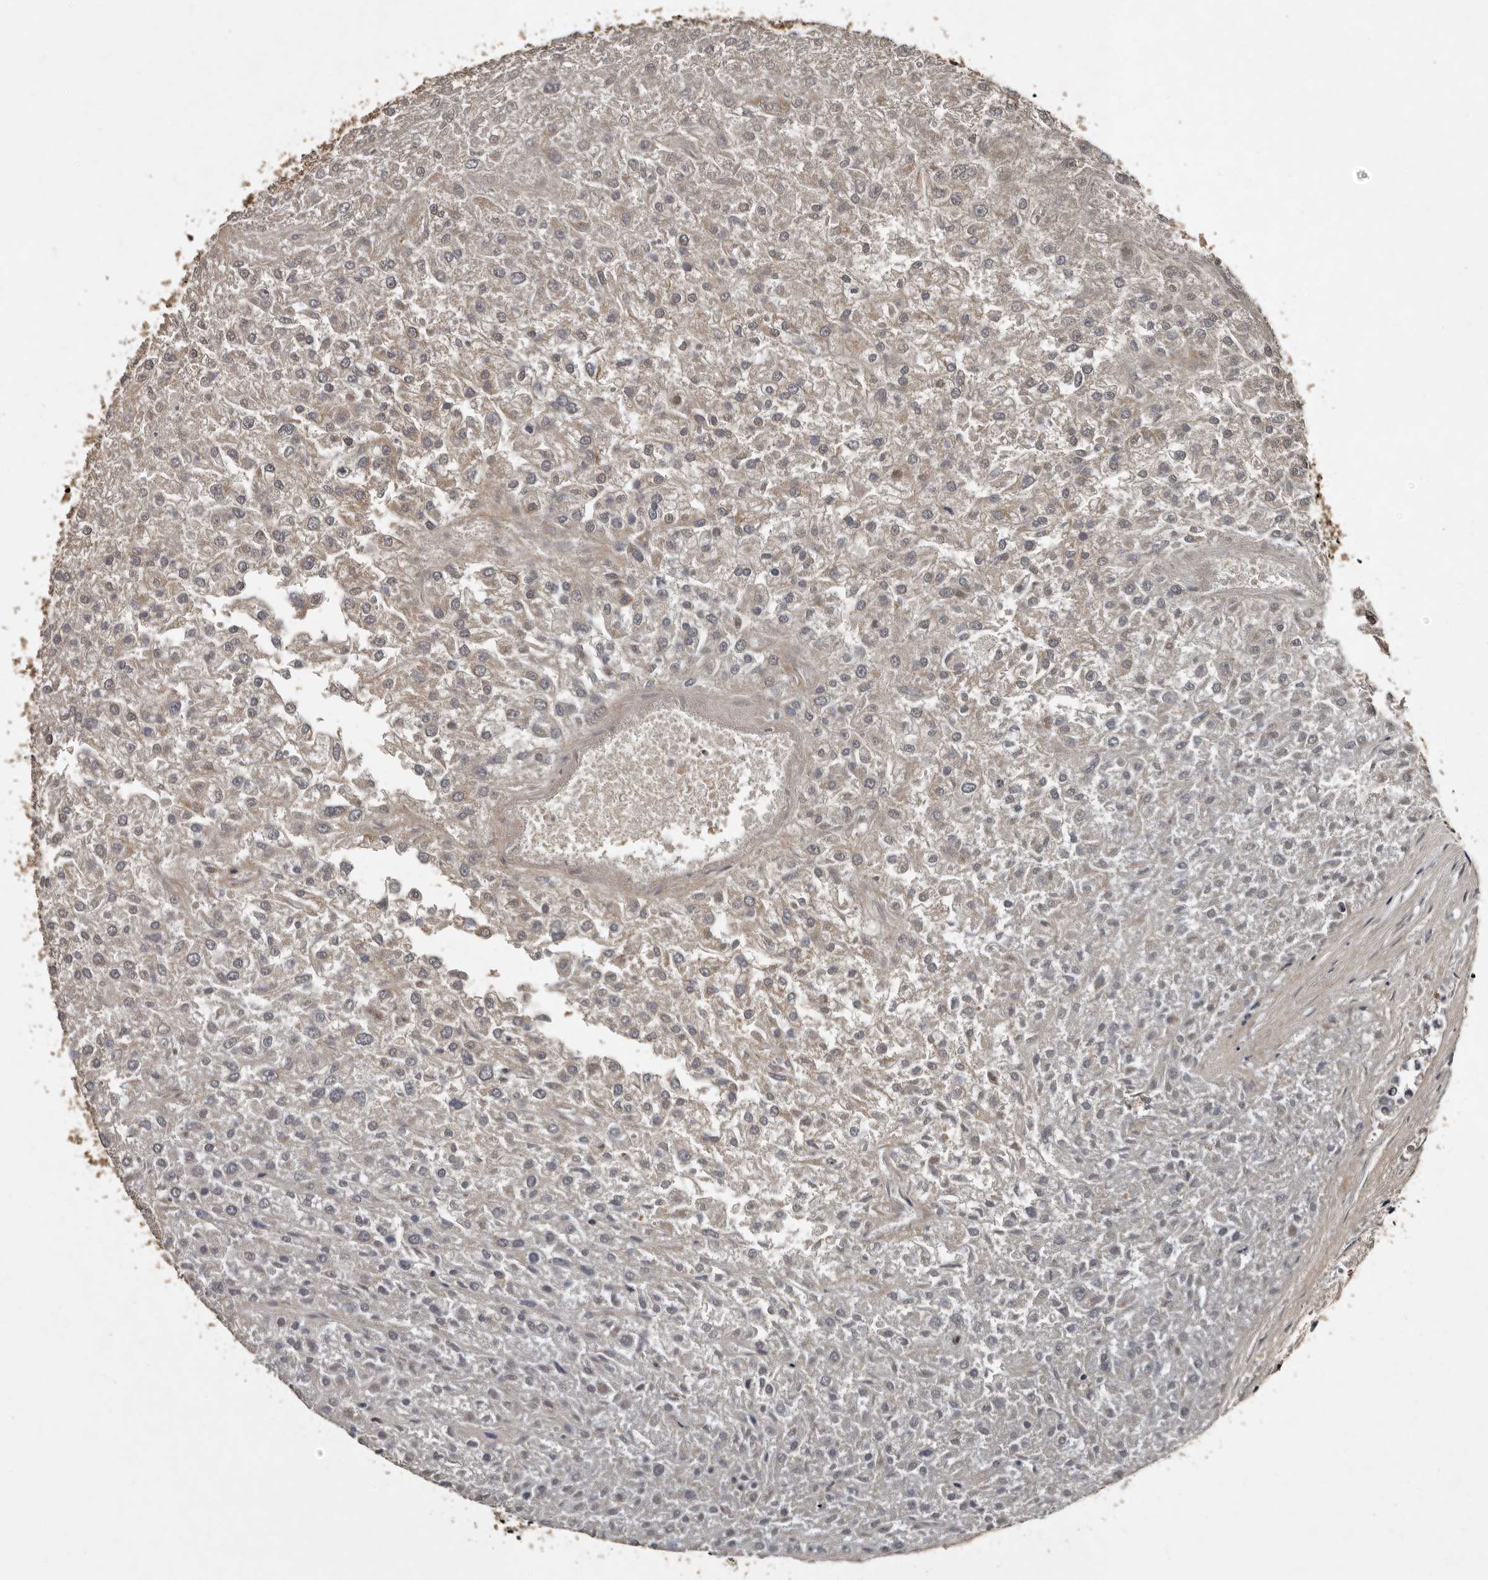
{"staining": {"intensity": "weak", "quantity": "<25%", "location": "cytoplasmic/membranous"}, "tissue": "renal cancer", "cell_type": "Tumor cells", "image_type": "cancer", "snomed": [{"axis": "morphology", "description": "Adenocarcinoma, NOS"}, {"axis": "topography", "description": "Kidney"}], "caption": "Human renal adenocarcinoma stained for a protein using IHC exhibits no positivity in tumor cells.", "gene": "CPNE3", "patient": {"sex": "female", "age": 54}}